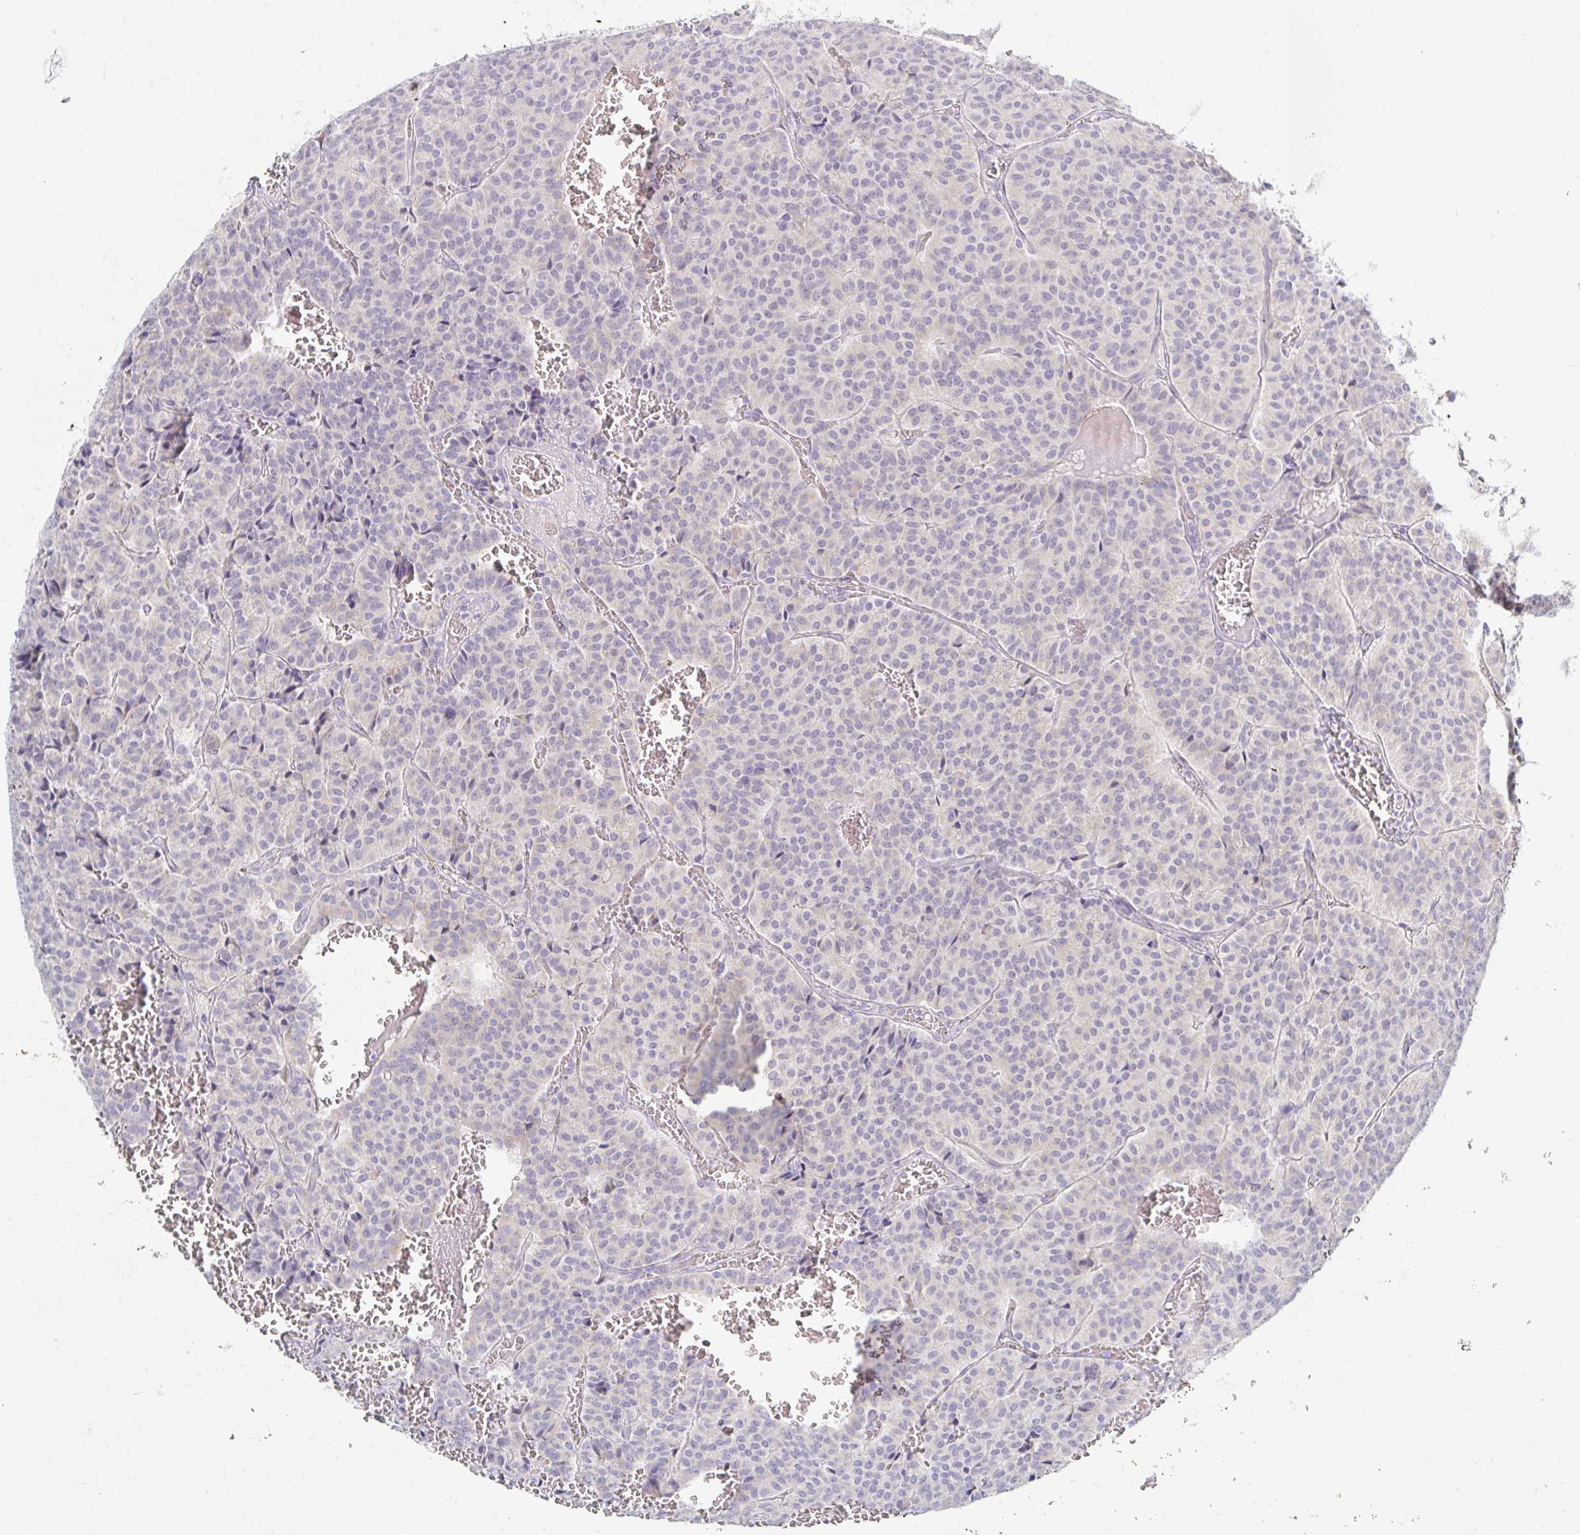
{"staining": {"intensity": "negative", "quantity": "none", "location": "none"}, "tissue": "carcinoid", "cell_type": "Tumor cells", "image_type": "cancer", "snomed": [{"axis": "morphology", "description": "Carcinoid, malignant, NOS"}, {"axis": "topography", "description": "Lung"}], "caption": "Tumor cells show no significant expression in carcinoid (malignant).", "gene": "MYLK2", "patient": {"sex": "male", "age": 70}}